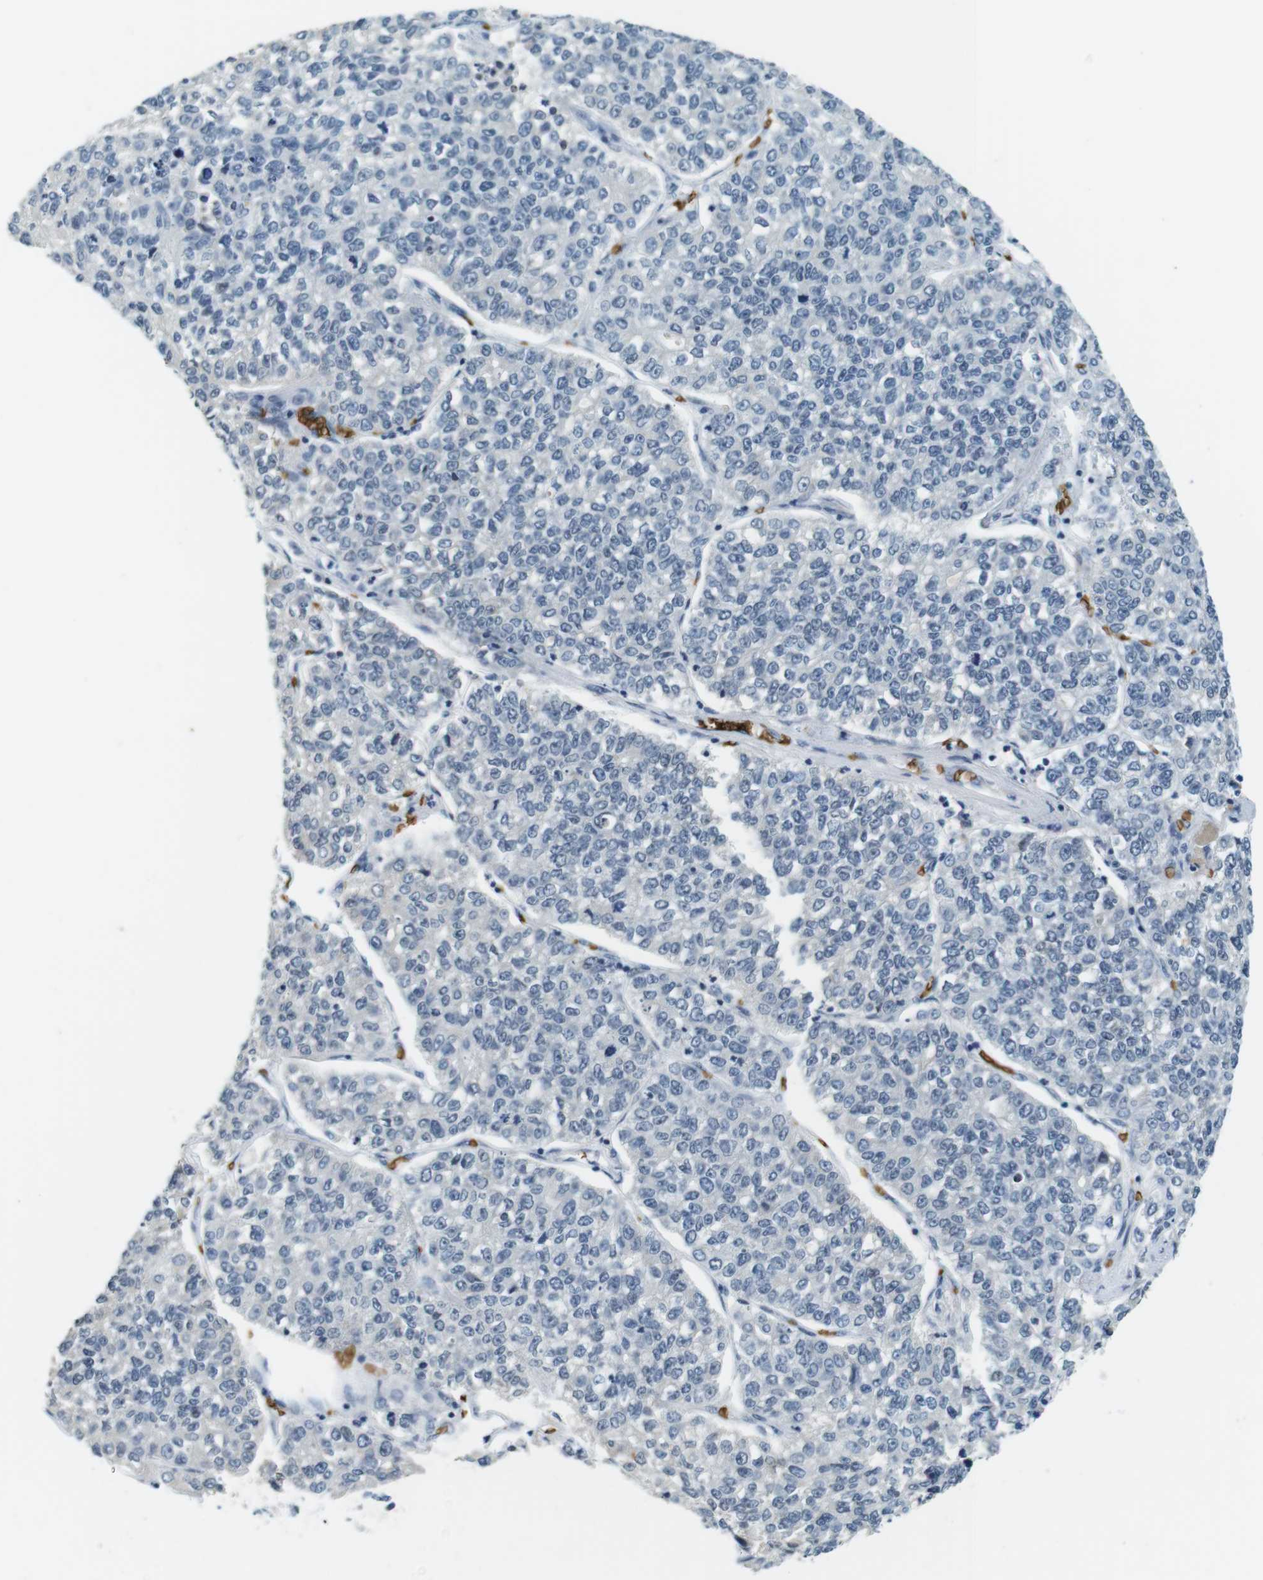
{"staining": {"intensity": "negative", "quantity": "none", "location": "none"}, "tissue": "lung cancer", "cell_type": "Tumor cells", "image_type": "cancer", "snomed": [{"axis": "morphology", "description": "Adenocarcinoma, NOS"}, {"axis": "topography", "description": "Lung"}], "caption": "Lung cancer was stained to show a protein in brown. There is no significant positivity in tumor cells.", "gene": "SLC4A1", "patient": {"sex": "male", "age": 49}}